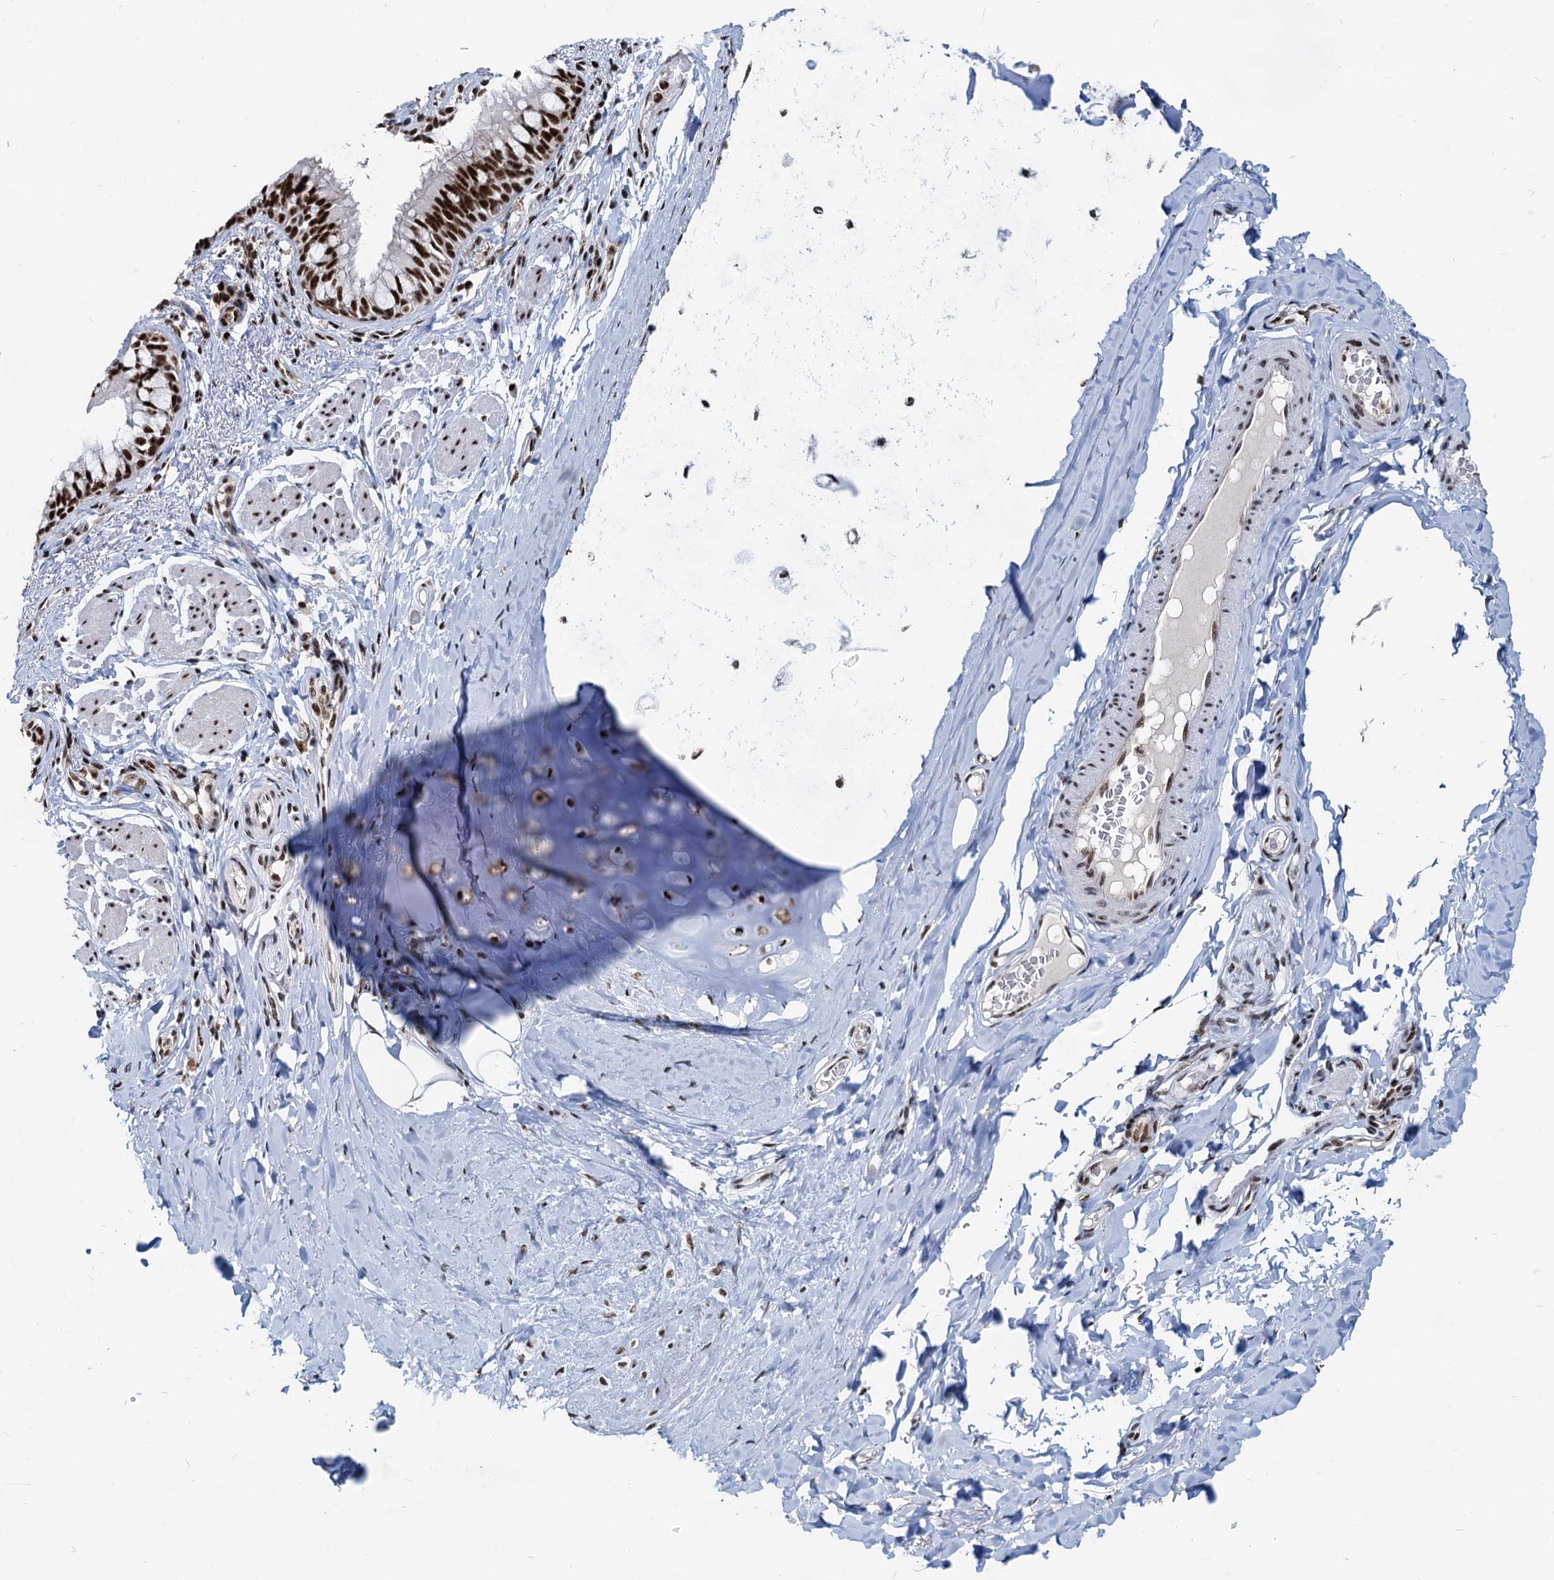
{"staining": {"intensity": "strong", "quantity": ">75%", "location": "nuclear"}, "tissue": "bronchus", "cell_type": "Respiratory epithelial cells", "image_type": "normal", "snomed": [{"axis": "morphology", "description": "Normal tissue, NOS"}, {"axis": "topography", "description": "Cartilage tissue"}, {"axis": "topography", "description": "Bronchus"}], "caption": "IHC photomicrograph of benign bronchus stained for a protein (brown), which shows high levels of strong nuclear staining in approximately >75% of respiratory epithelial cells.", "gene": "RBM26", "patient": {"sex": "female", "age": 36}}